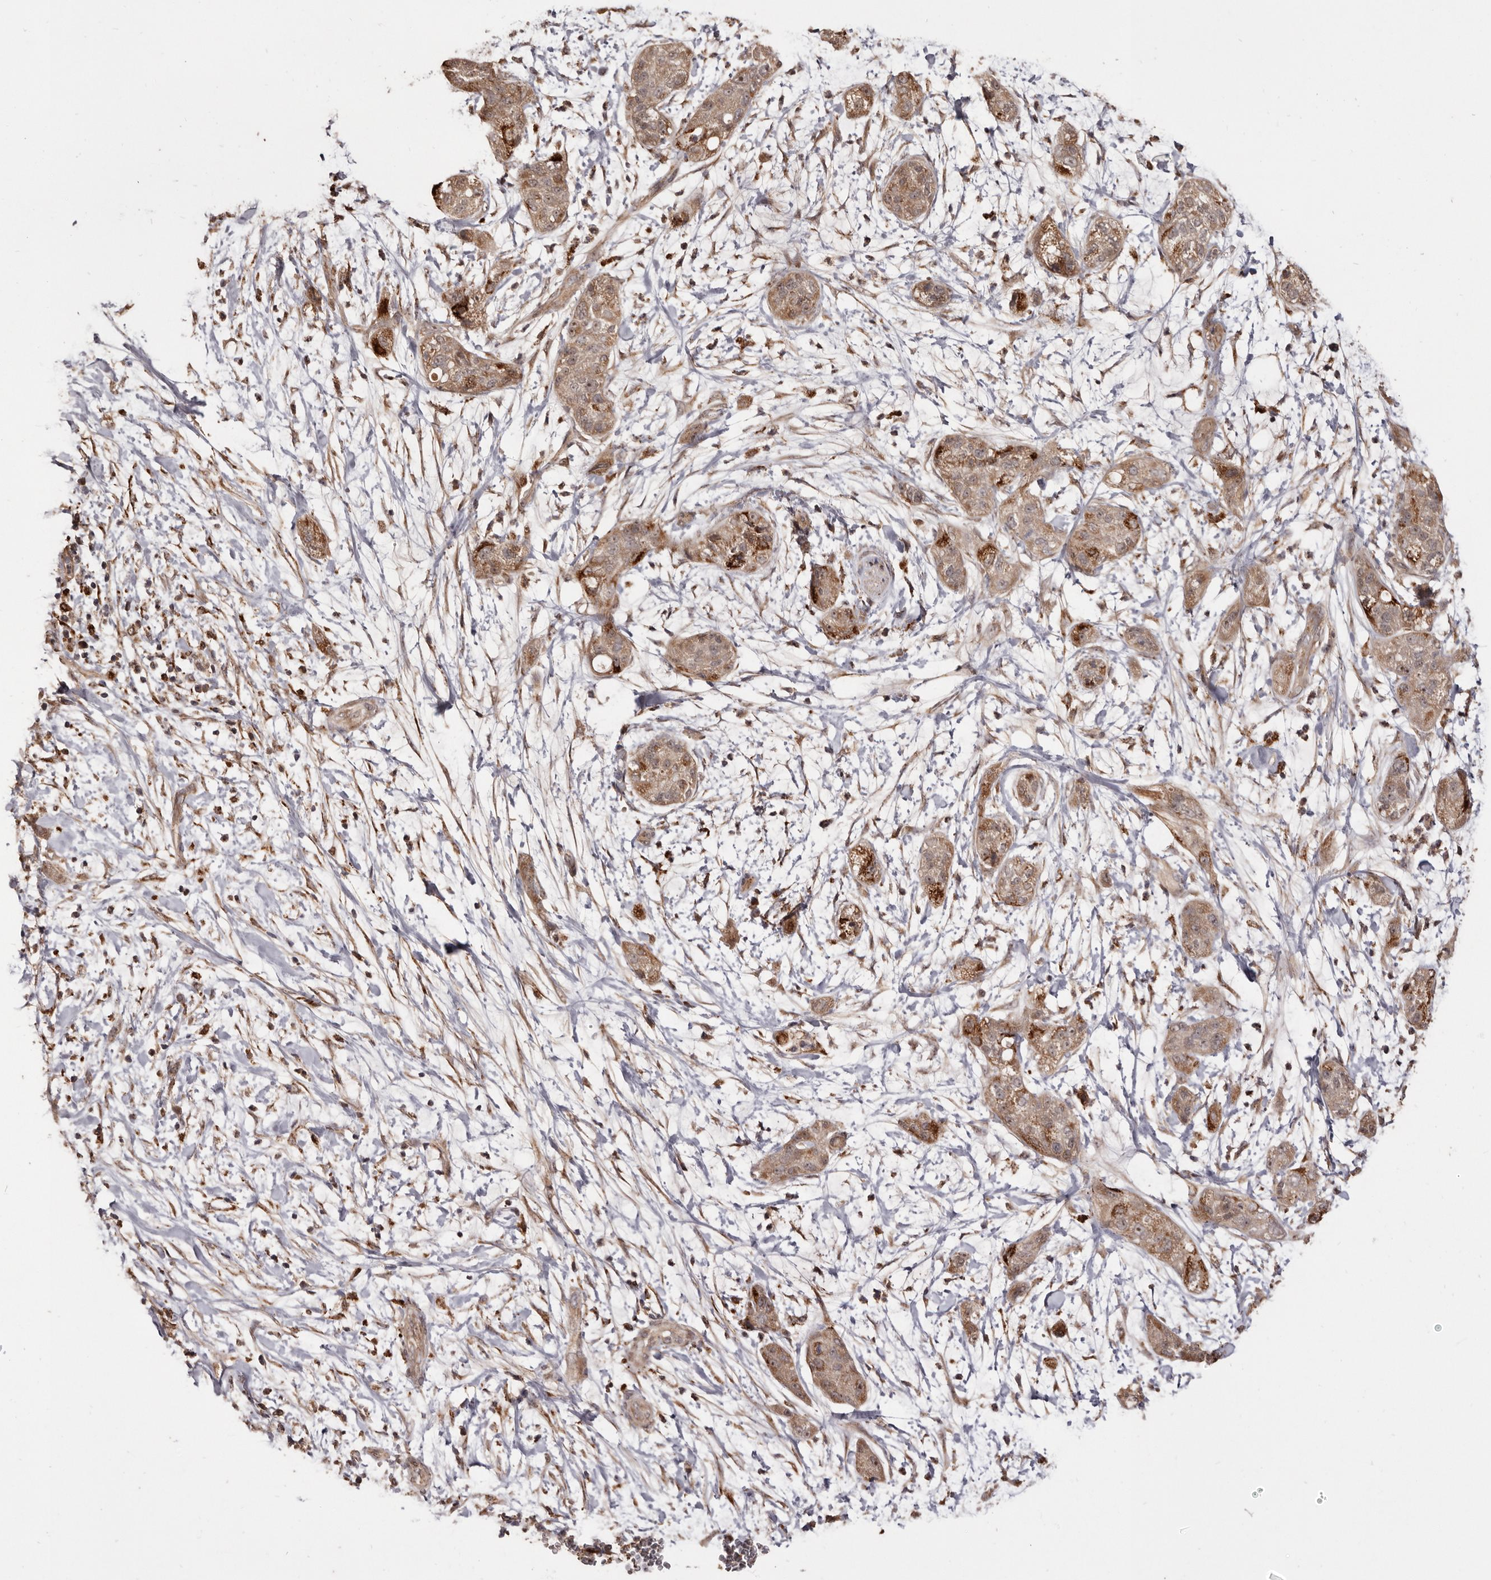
{"staining": {"intensity": "moderate", "quantity": ">75%", "location": "cytoplasmic/membranous"}, "tissue": "pancreatic cancer", "cell_type": "Tumor cells", "image_type": "cancer", "snomed": [{"axis": "morphology", "description": "Adenocarcinoma, NOS"}, {"axis": "topography", "description": "Pancreas"}], "caption": "Protein staining displays moderate cytoplasmic/membranous positivity in approximately >75% of tumor cells in pancreatic cancer (adenocarcinoma).", "gene": "AKAP7", "patient": {"sex": "female", "age": 78}}